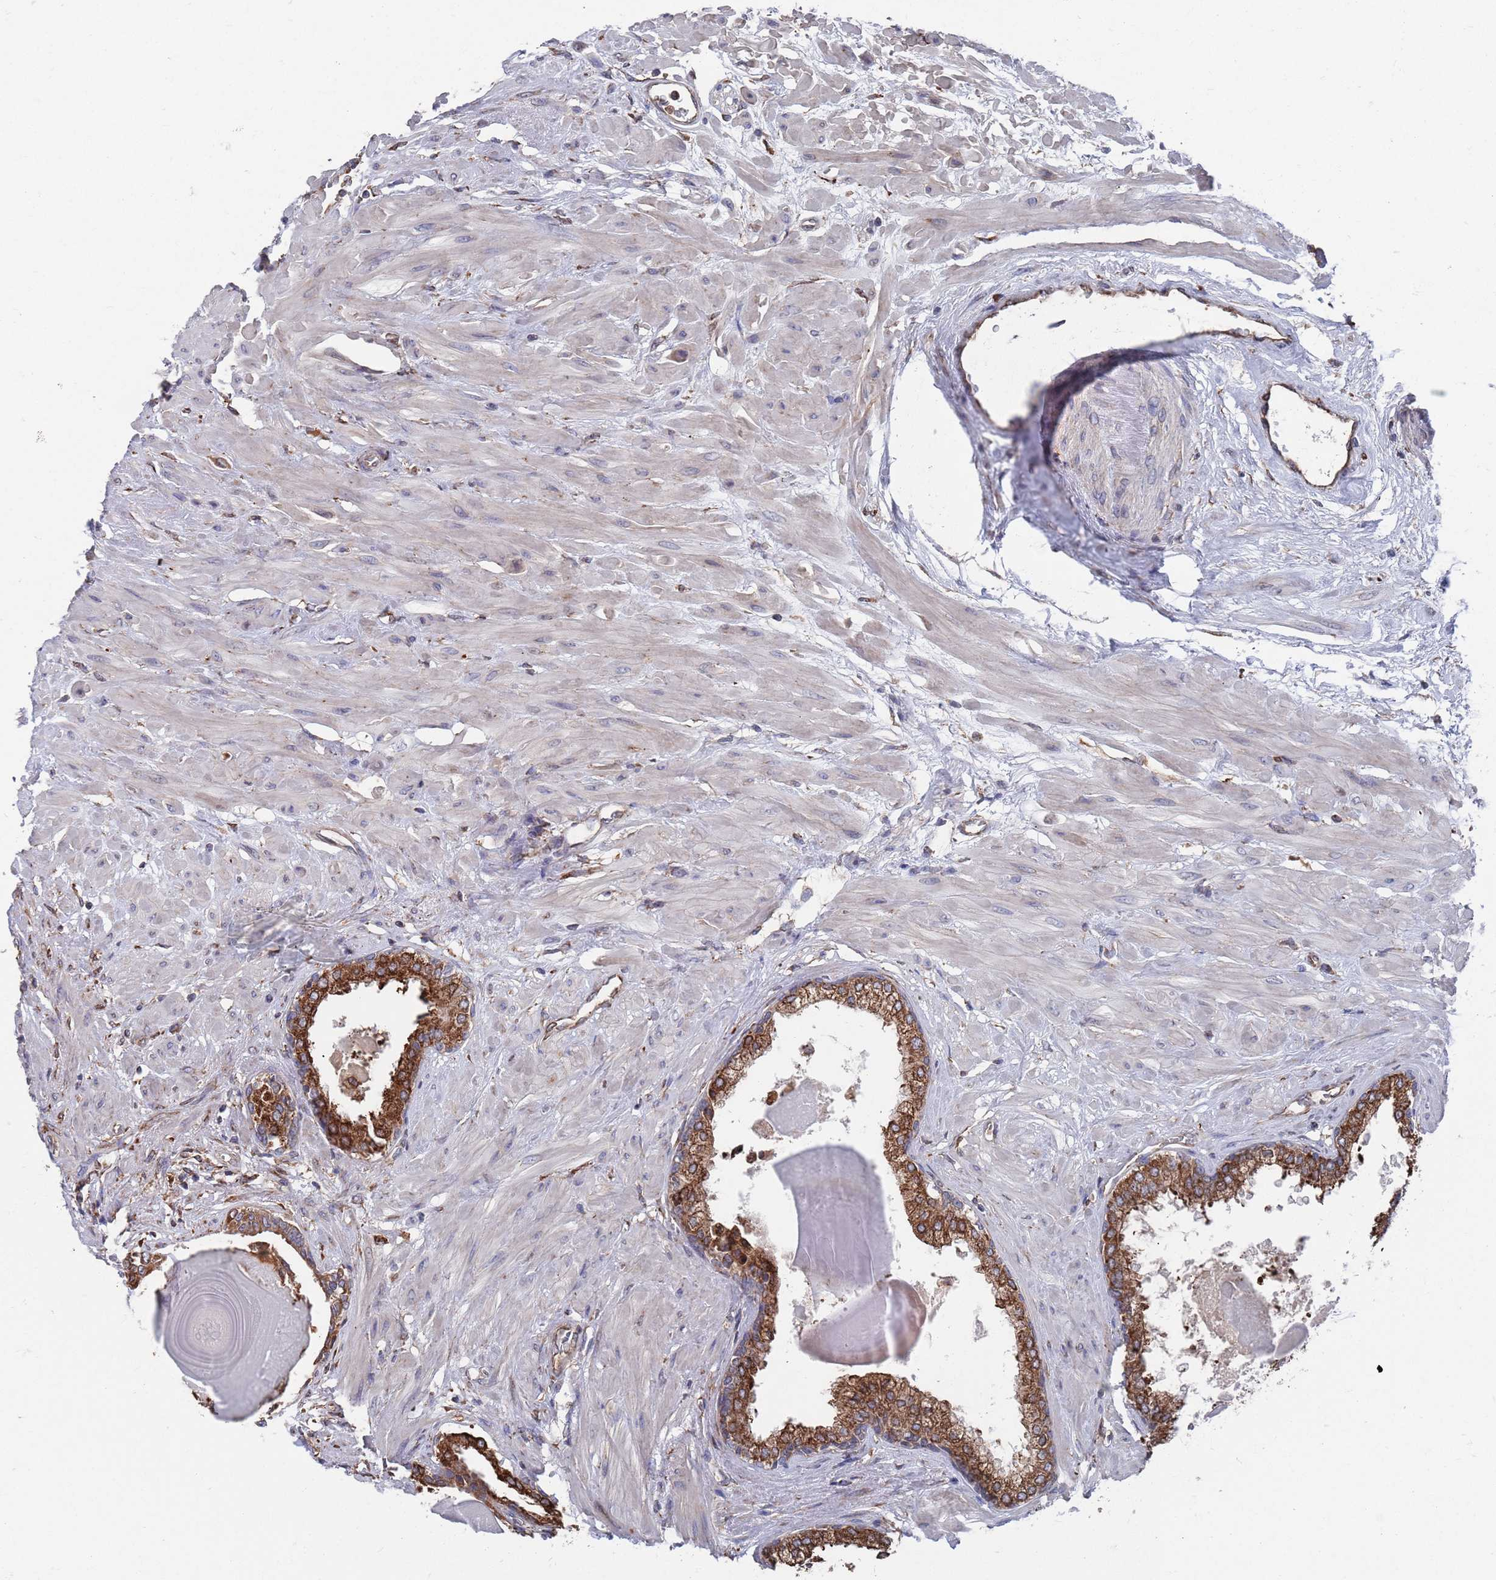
{"staining": {"intensity": "strong", "quantity": ">75%", "location": "cytoplasmic/membranous"}, "tissue": "prostate", "cell_type": "Glandular cells", "image_type": "normal", "snomed": [{"axis": "morphology", "description": "Normal tissue, NOS"}, {"axis": "topography", "description": "Prostate"}], "caption": "IHC of normal human prostate shows high levels of strong cytoplasmic/membranous positivity in approximately >75% of glandular cells. The staining was performed using DAB, with brown indicating positive protein expression. Nuclei are stained blue with hematoxylin.", "gene": "GID8", "patient": {"sex": "male", "age": 57}}